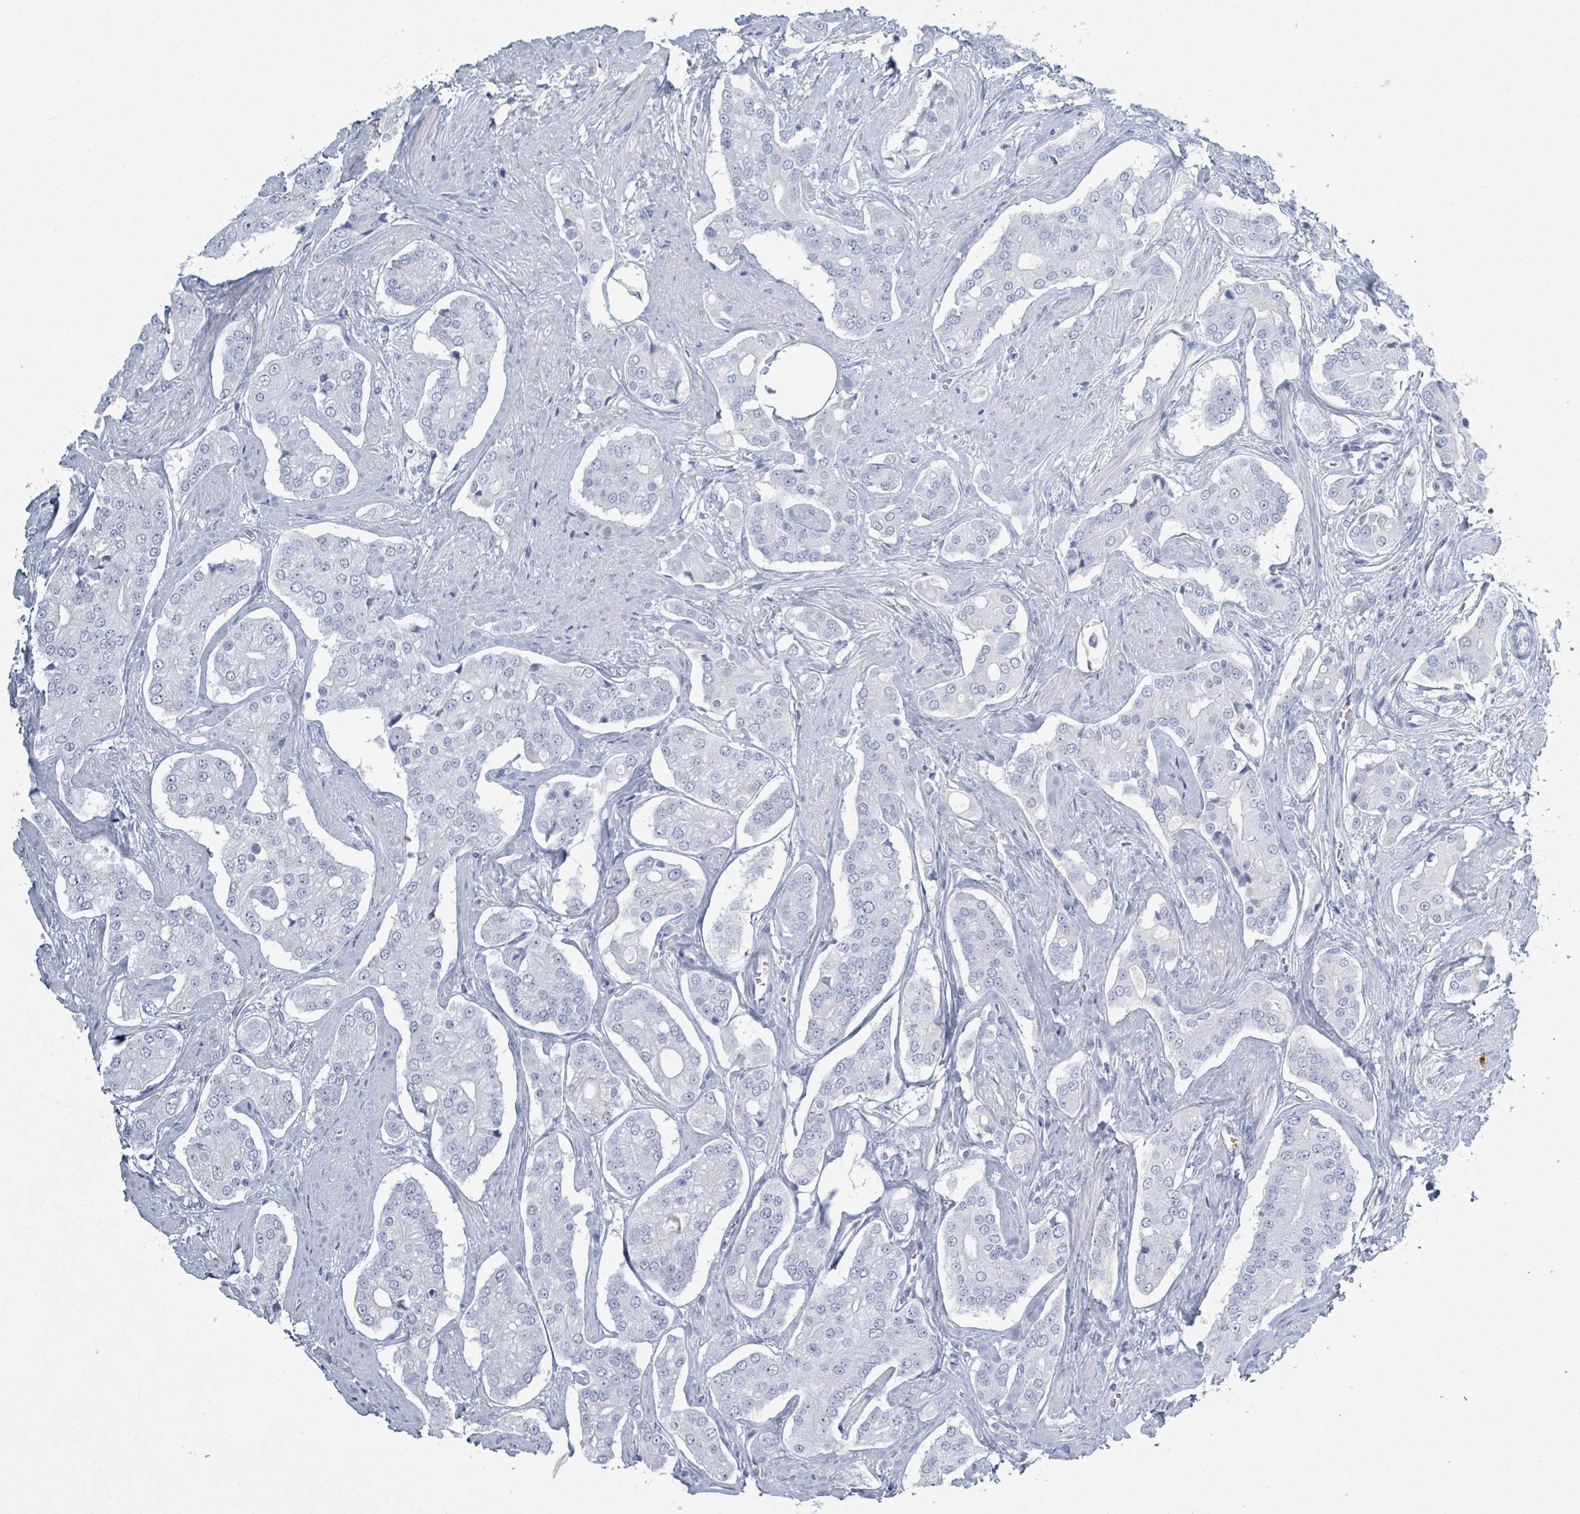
{"staining": {"intensity": "negative", "quantity": "none", "location": "none"}, "tissue": "prostate cancer", "cell_type": "Tumor cells", "image_type": "cancer", "snomed": [{"axis": "morphology", "description": "Adenocarcinoma, High grade"}, {"axis": "topography", "description": "Prostate"}], "caption": "Prostate cancer stained for a protein using IHC shows no positivity tumor cells.", "gene": "DEFA4", "patient": {"sex": "male", "age": 71}}